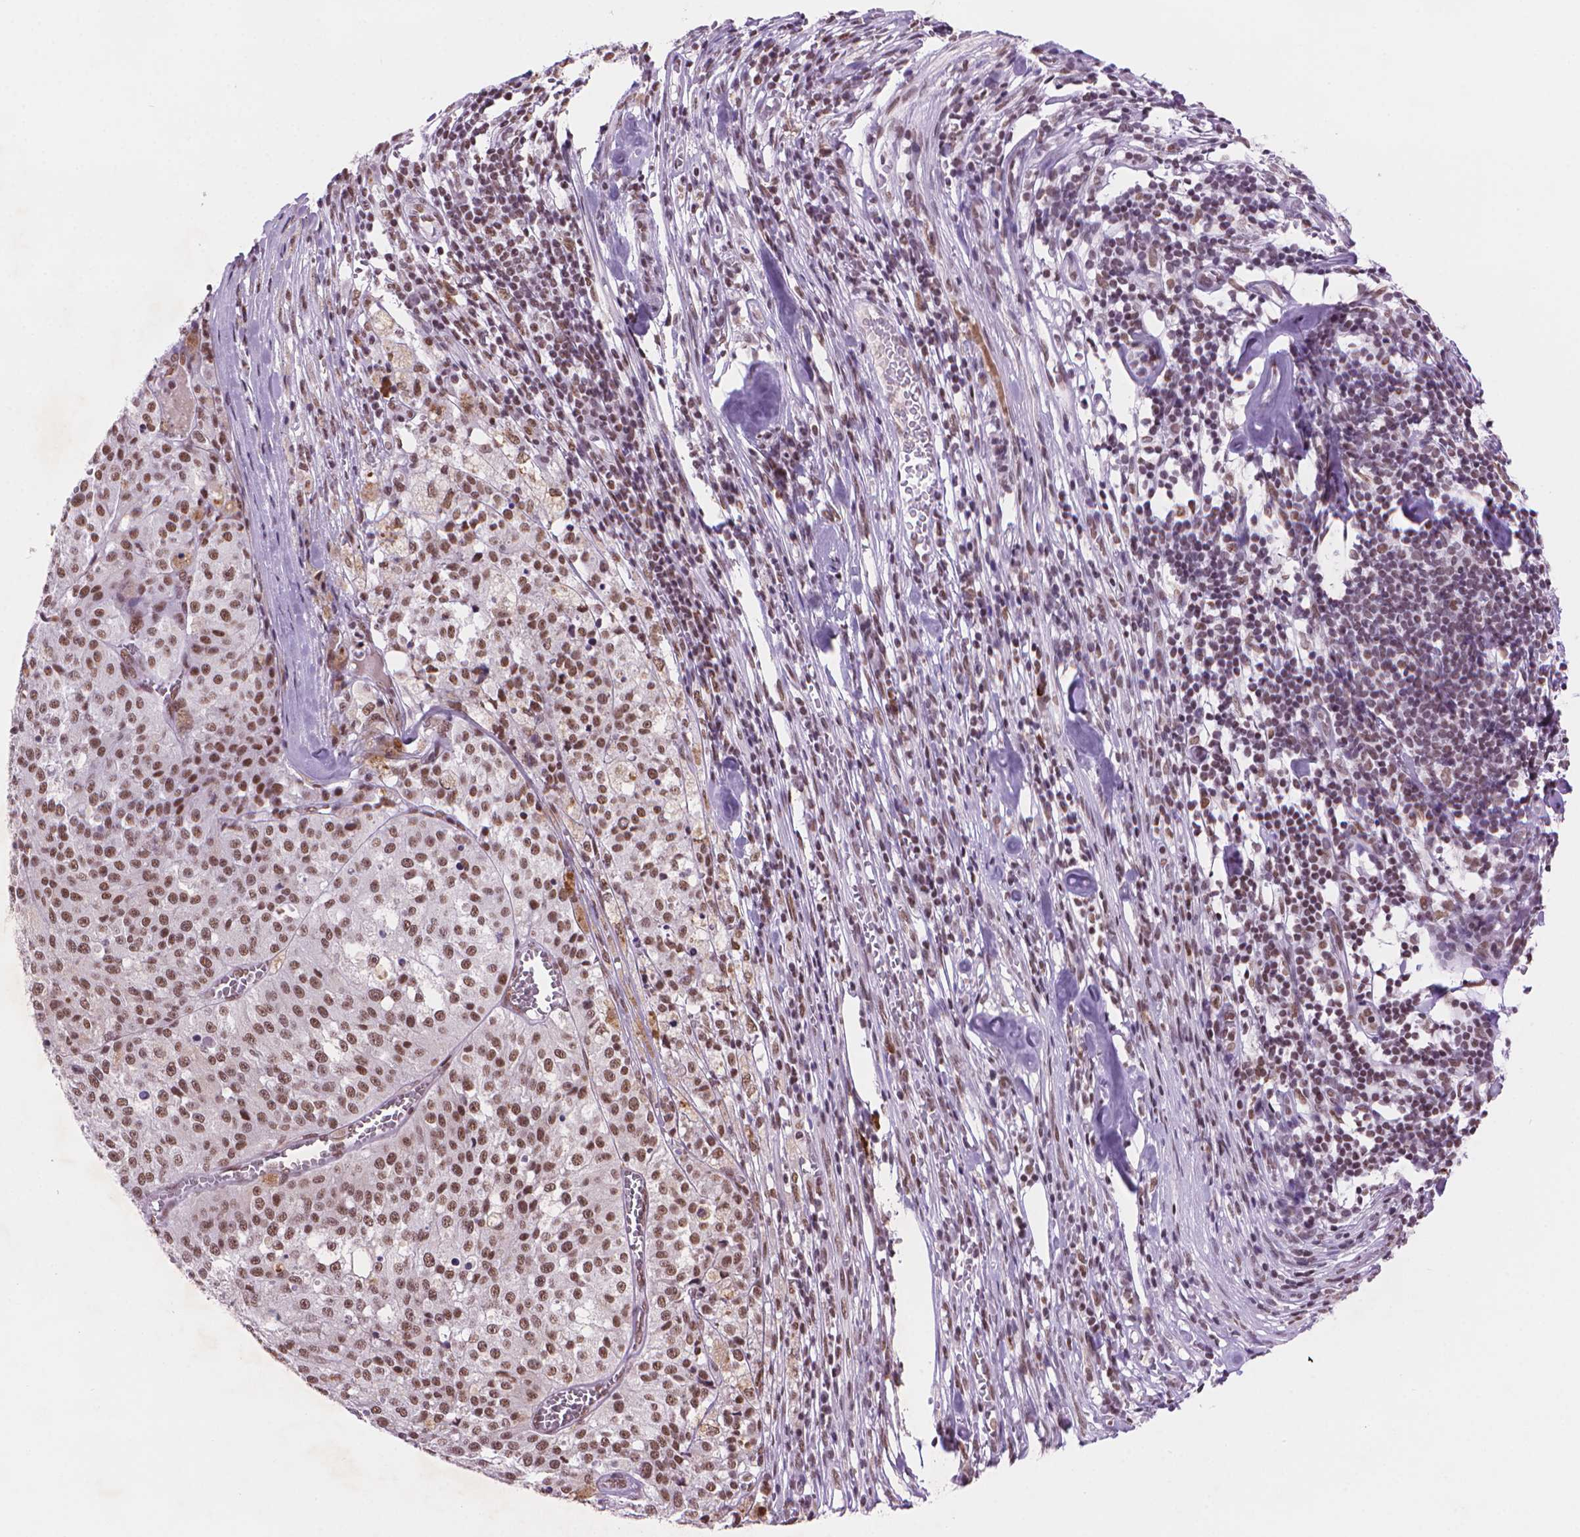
{"staining": {"intensity": "moderate", "quantity": "25%-75%", "location": "nuclear"}, "tissue": "melanoma", "cell_type": "Tumor cells", "image_type": "cancer", "snomed": [{"axis": "morphology", "description": "Malignant melanoma, Metastatic site"}, {"axis": "topography", "description": "Lymph node"}], "caption": "About 25%-75% of tumor cells in malignant melanoma (metastatic site) exhibit moderate nuclear protein staining as visualized by brown immunohistochemical staining.", "gene": "RPA4", "patient": {"sex": "female", "age": 64}}